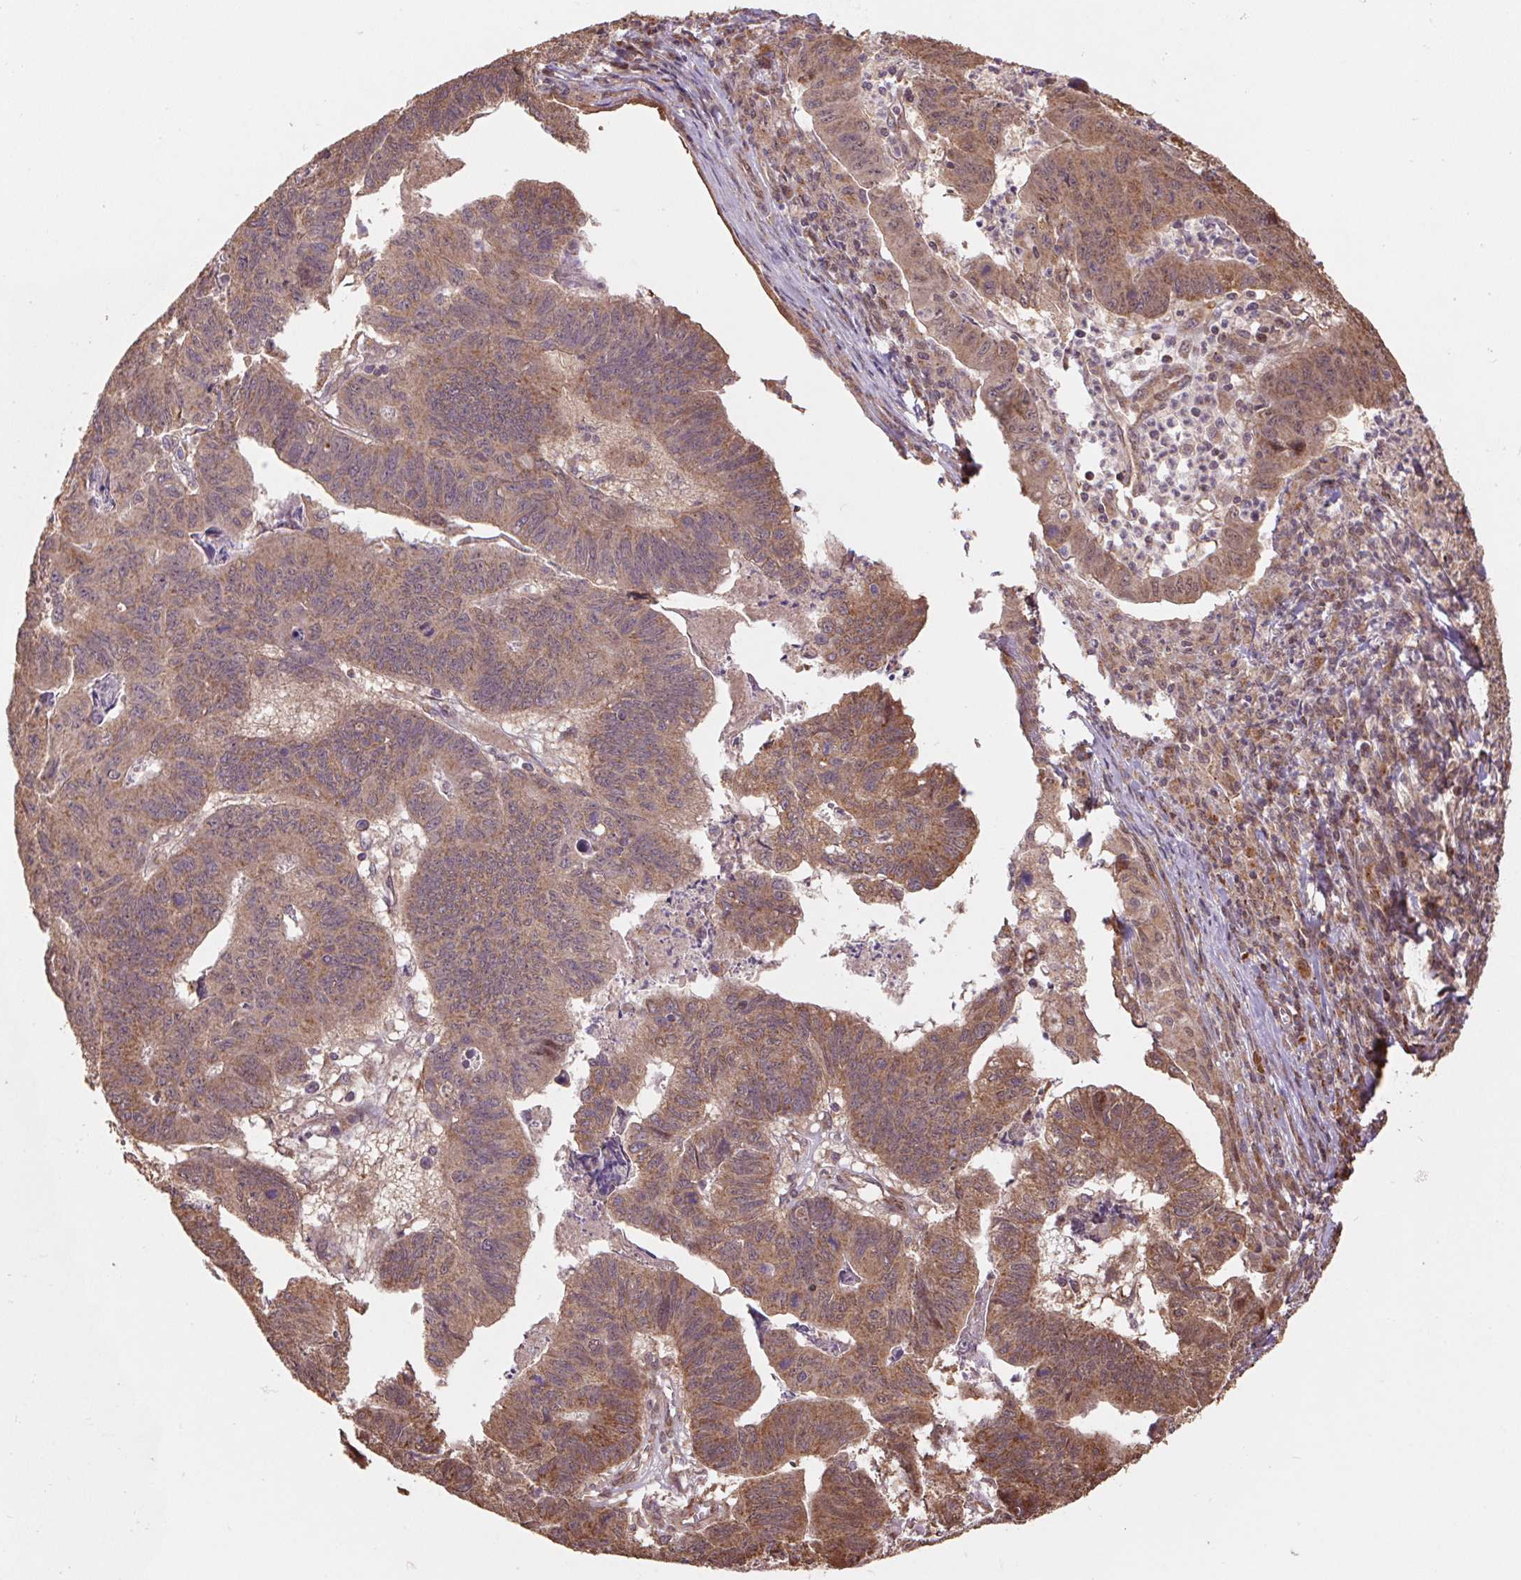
{"staining": {"intensity": "moderate", "quantity": ">75%", "location": "cytoplasmic/membranous"}, "tissue": "stomach cancer", "cell_type": "Tumor cells", "image_type": "cancer", "snomed": [{"axis": "morphology", "description": "Adenocarcinoma, NOS"}, {"axis": "topography", "description": "Stomach, lower"}], "caption": "This is an image of immunohistochemistry (IHC) staining of stomach cancer, which shows moderate positivity in the cytoplasmic/membranous of tumor cells.", "gene": "PDHA1", "patient": {"sex": "male", "age": 77}}